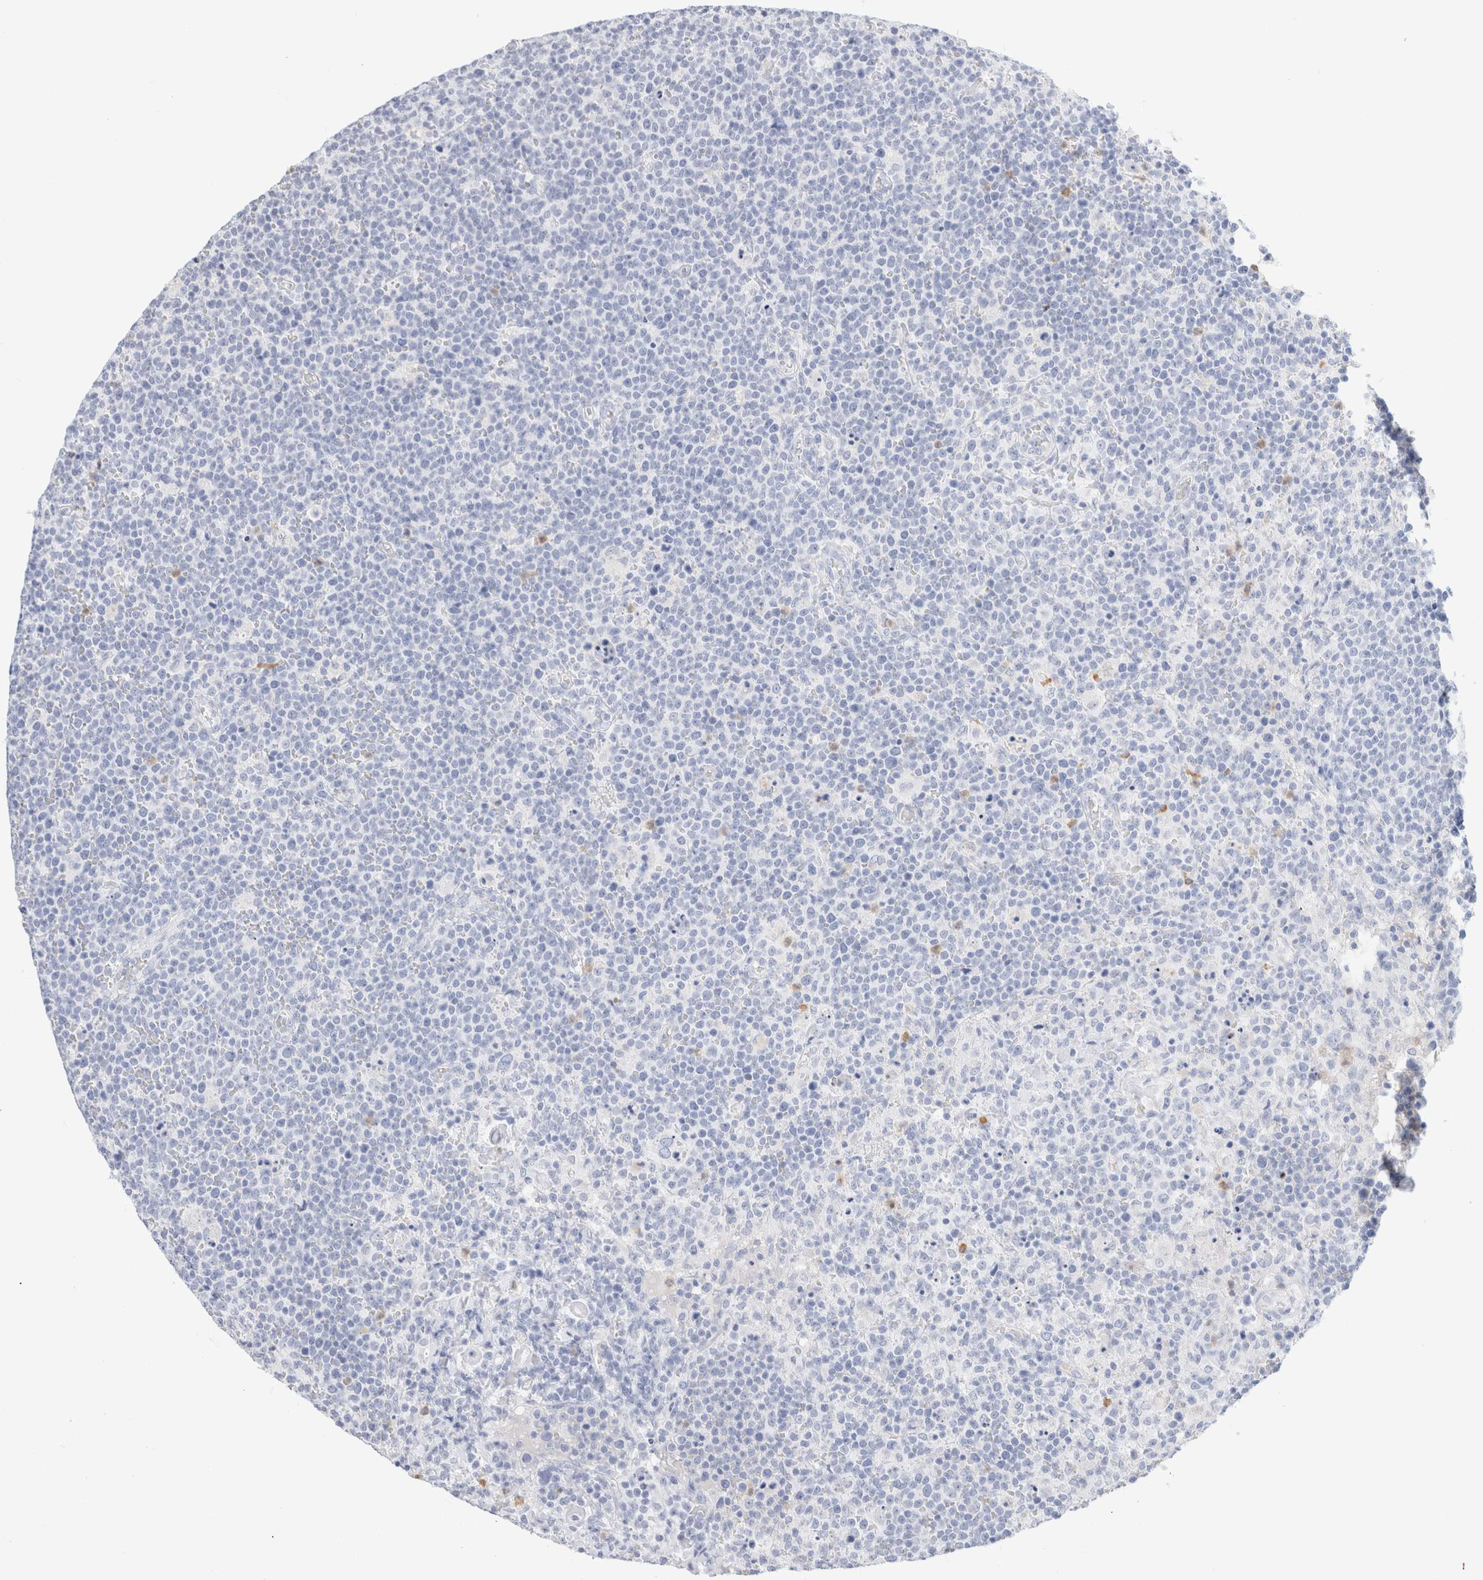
{"staining": {"intensity": "negative", "quantity": "none", "location": "none"}, "tissue": "lymphoma", "cell_type": "Tumor cells", "image_type": "cancer", "snomed": [{"axis": "morphology", "description": "Malignant lymphoma, non-Hodgkin's type, High grade"}, {"axis": "topography", "description": "Lymph node"}], "caption": "Tumor cells show no significant staining in lymphoma.", "gene": "ARG1", "patient": {"sex": "male", "age": 61}}